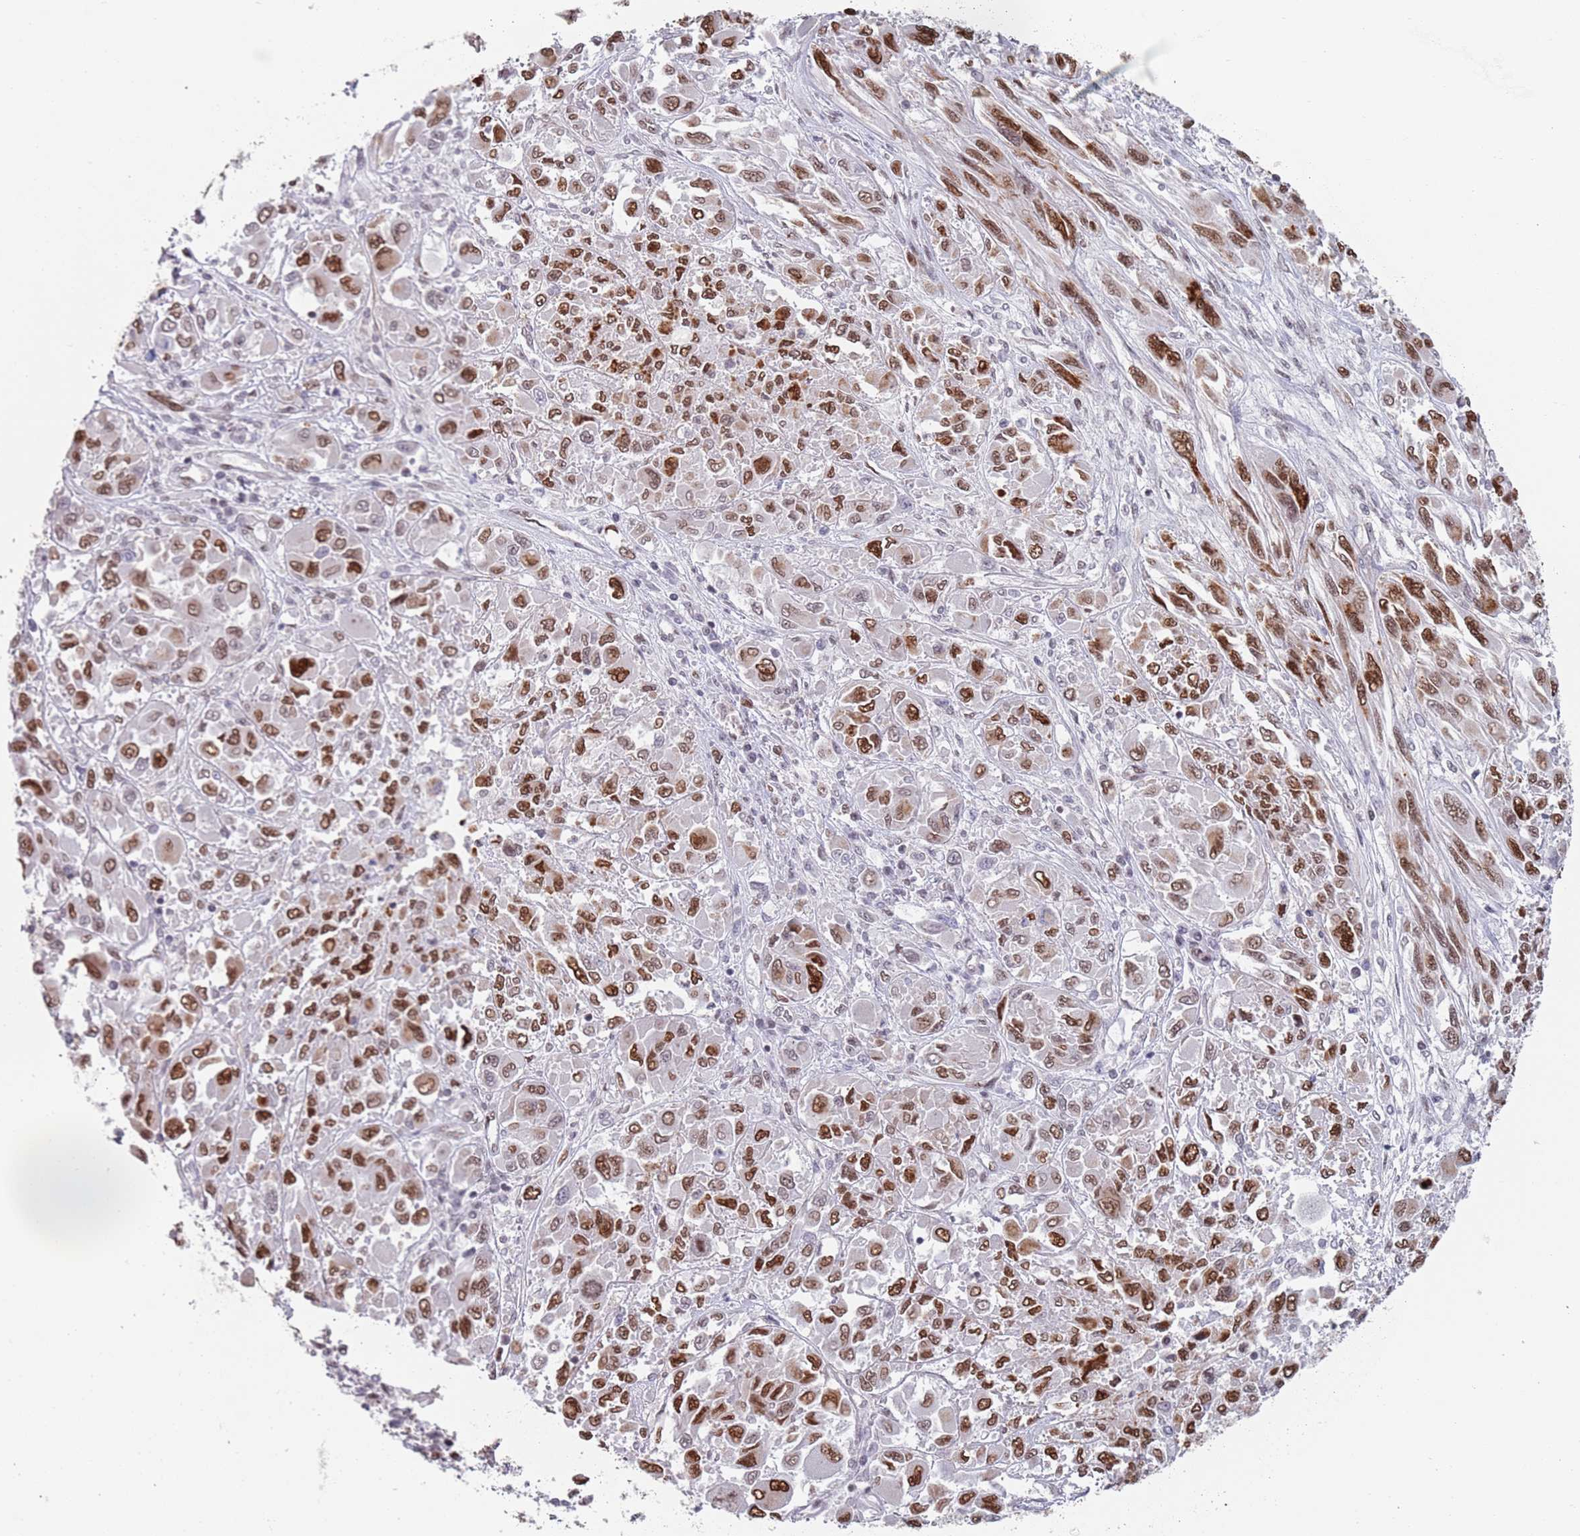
{"staining": {"intensity": "moderate", "quantity": ">75%", "location": "nuclear"}, "tissue": "melanoma", "cell_type": "Tumor cells", "image_type": "cancer", "snomed": [{"axis": "morphology", "description": "Malignant melanoma, NOS"}, {"axis": "topography", "description": "Skin"}], "caption": "Immunohistochemistry (IHC) staining of malignant melanoma, which reveals medium levels of moderate nuclear positivity in about >75% of tumor cells indicating moderate nuclear protein positivity. The staining was performed using DAB (3,3'-diaminobenzidine) (brown) for protein detection and nuclei were counterstained in hematoxylin (blue).", "gene": "MFSD12", "patient": {"sex": "female", "age": 91}}